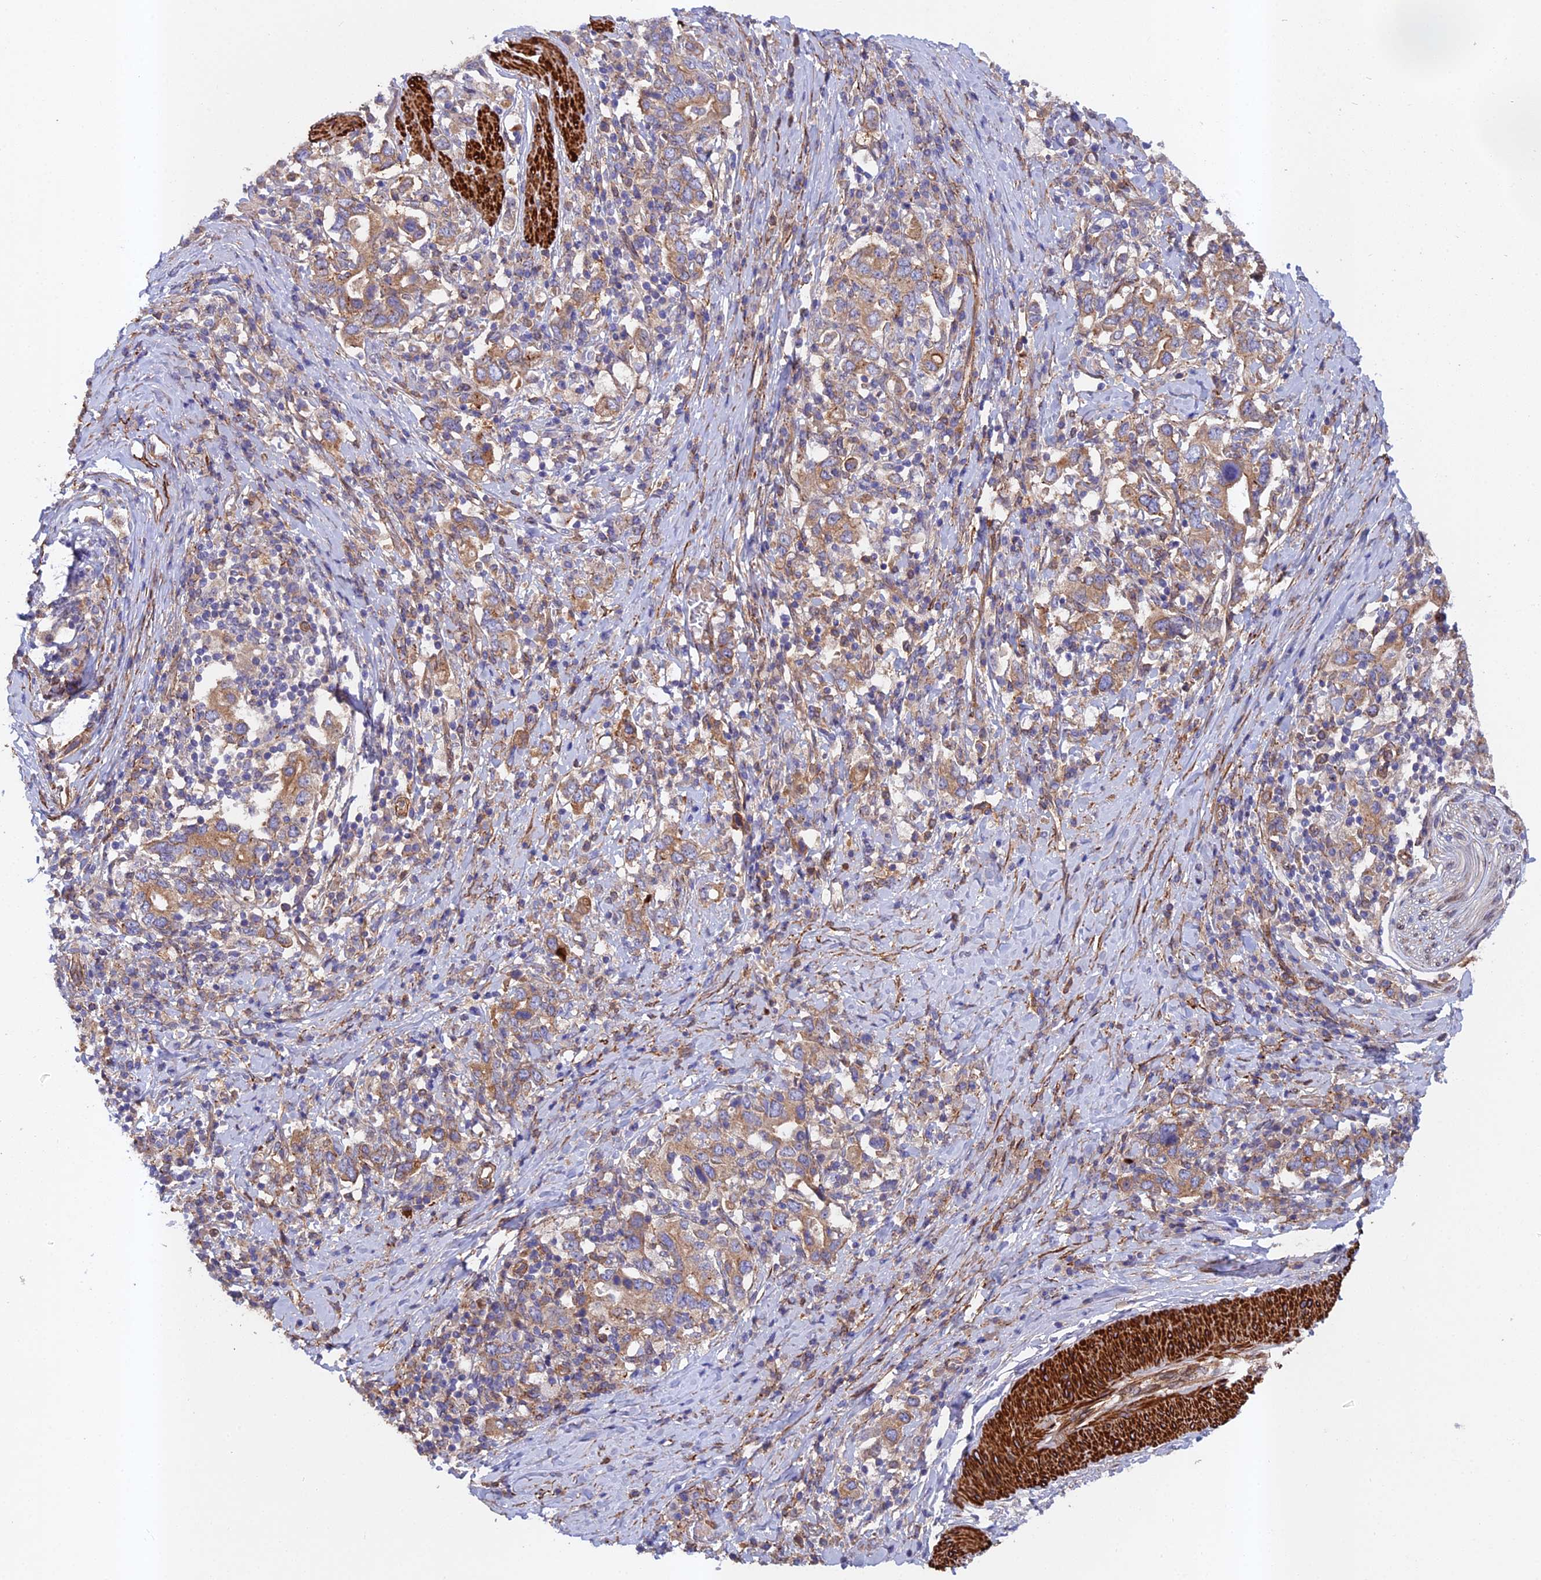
{"staining": {"intensity": "moderate", "quantity": ">75%", "location": "cytoplasmic/membranous"}, "tissue": "stomach cancer", "cell_type": "Tumor cells", "image_type": "cancer", "snomed": [{"axis": "morphology", "description": "Adenocarcinoma, NOS"}, {"axis": "topography", "description": "Stomach, upper"}, {"axis": "topography", "description": "Stomach"}], "caption": "Stomach cancer stained for a protein reveals moderate cytoplasmic/membranous positivity in tumor cells.", "gene": "RALGAPA2", "patient": {"sex": "male", "age": 62}}